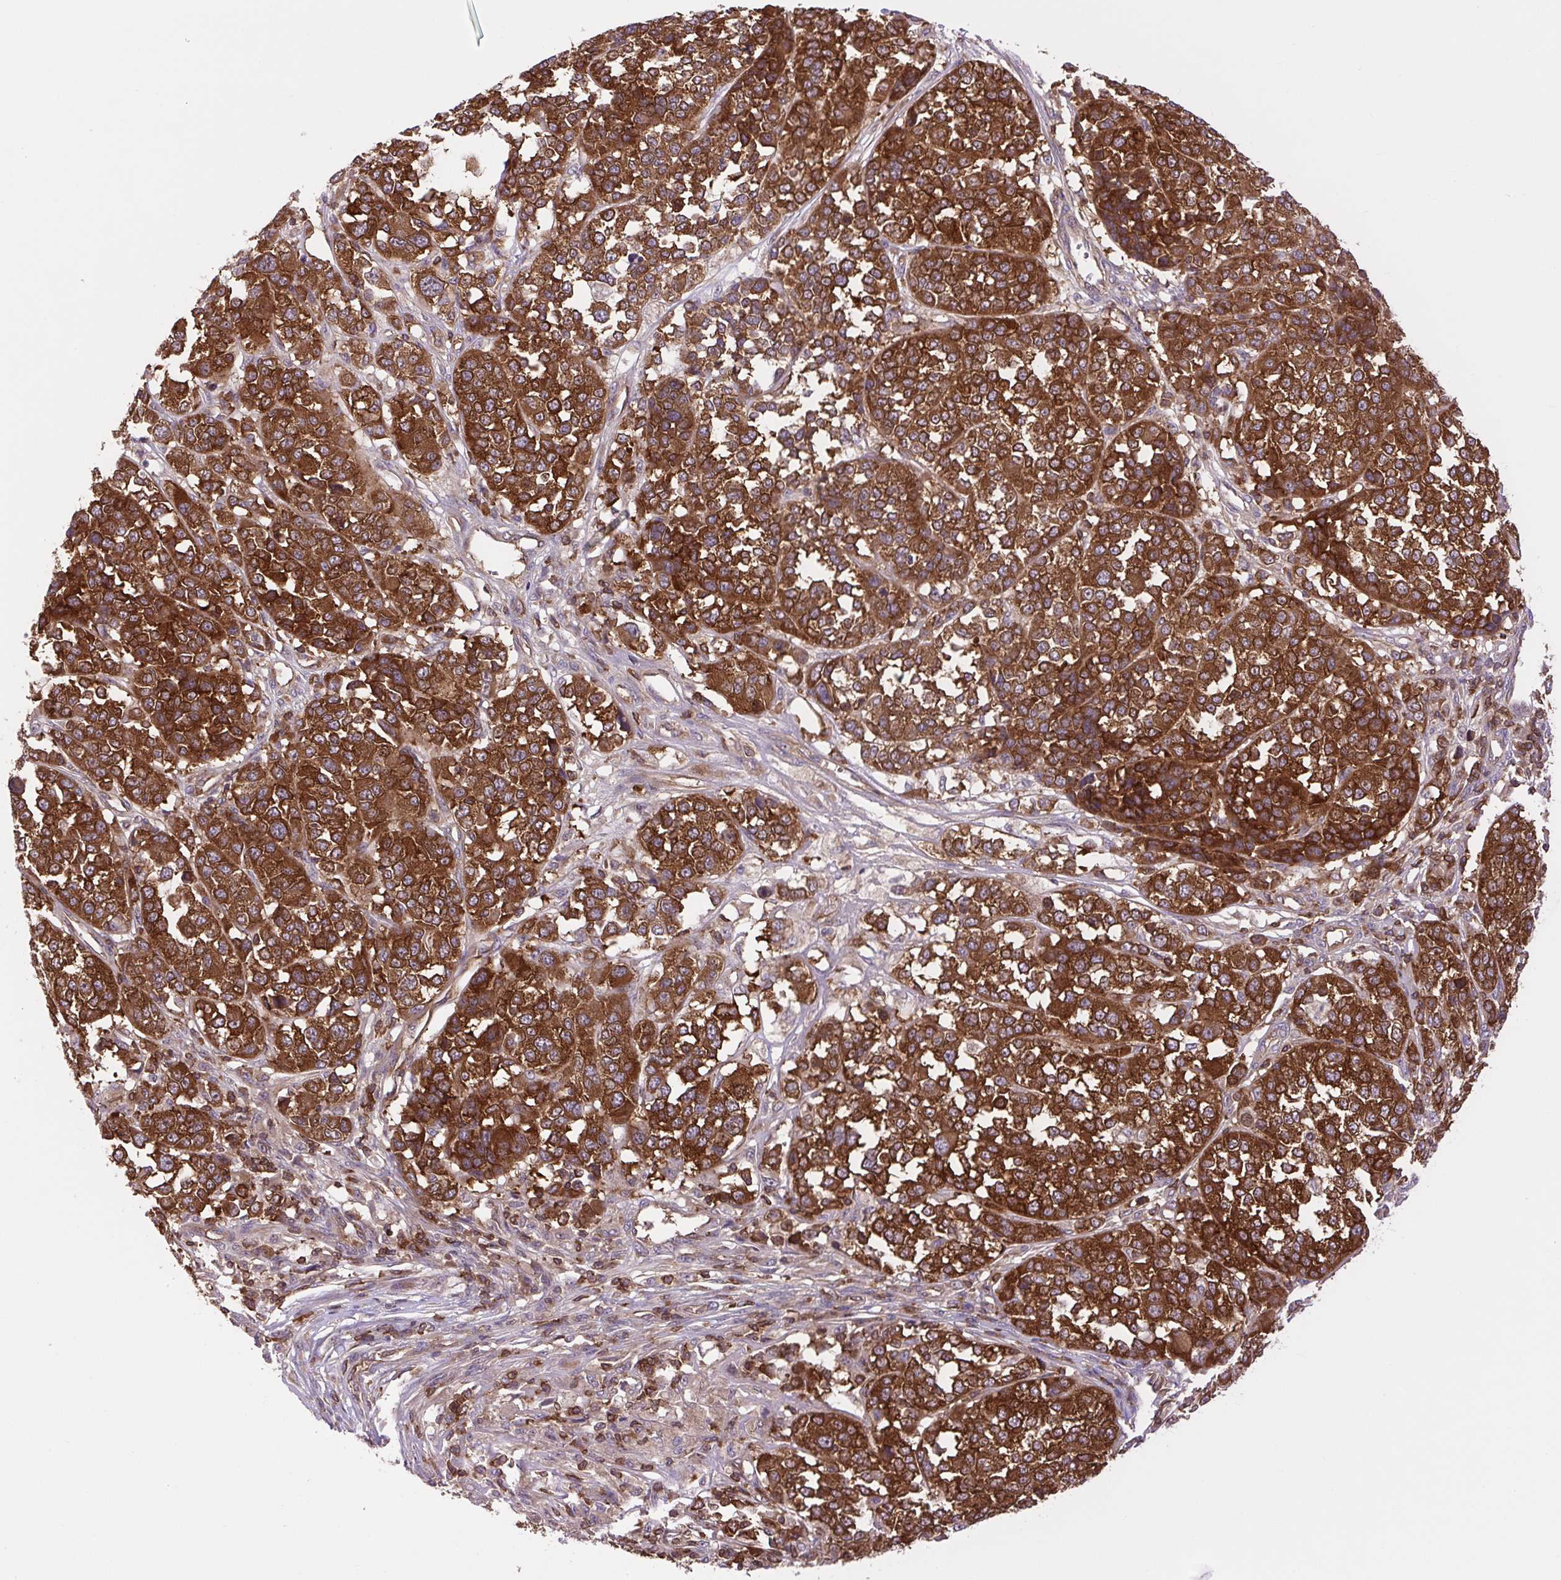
{"staining": {"intensity": "strong", "quantity": ">75%", "location": "cytoplasmic/membranous"}, "tissue": "melanoma", "cell_type": "Tumor cells", "image_type": "cancer", "snomed": [{"axis": "morphology", "description": "Malignant melanoma, Metastatic site"}, {"axis": "topography", "description": "Lymph node"}], "caption": "Human malignant melanoma (metastatic site) stained with a protein marker shows strong staining in tumor cells.", "gene": "PLCG1", "patient": {"sex": "male", "age": 44}}